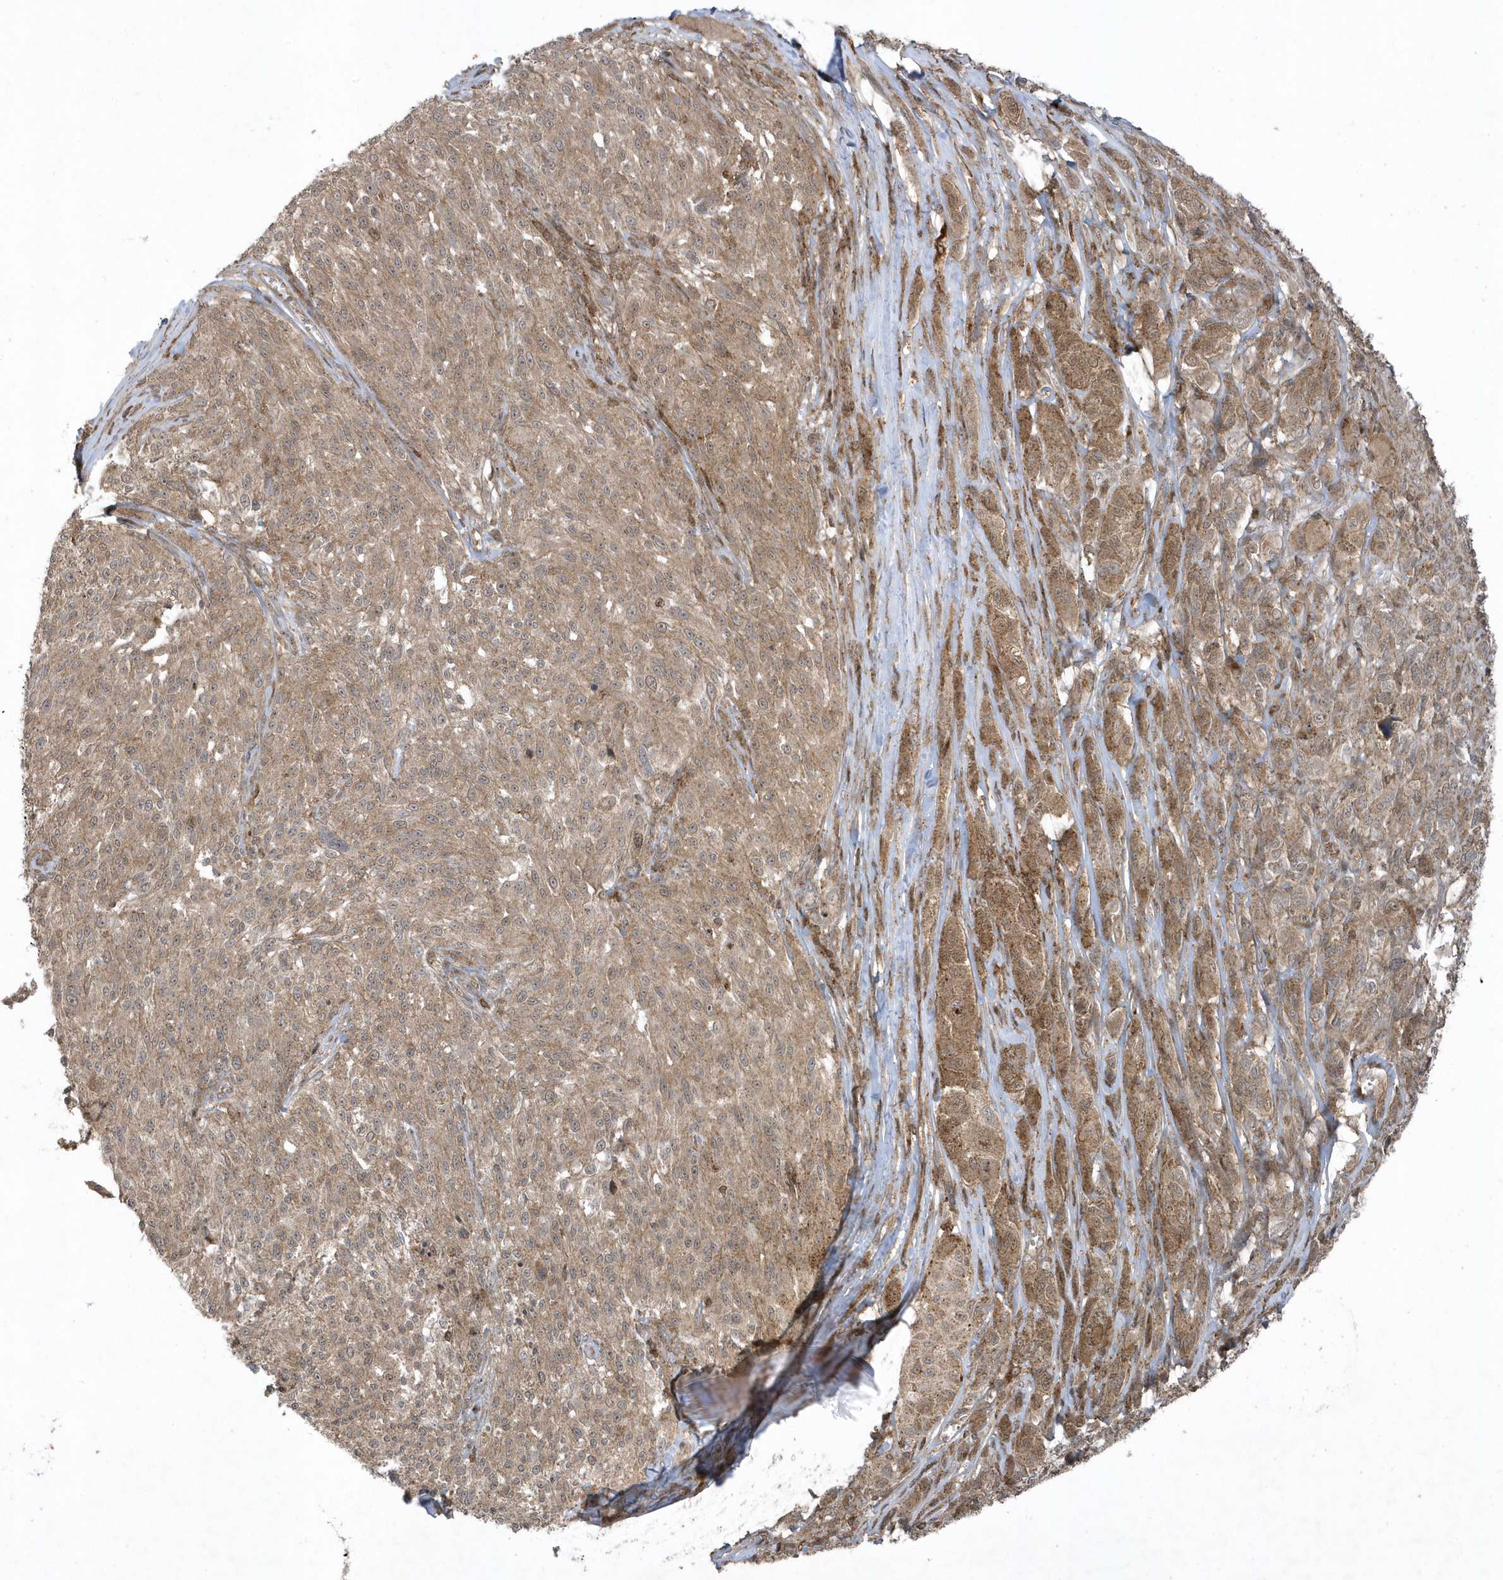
{"staining": {"intensity": "moderate", "quantity": ">75%", "location": "cytoplasmic/membranous"}, "tissue": "melanoma", "cell_type": "Tumor cells", "image_type": "cancer", "snomed": [{"axis": "morphology", "description": "Malignant melanoma, NOS"}, {"axis": "topography", "description": "Skin of trunk"}], "caption": "Moderate cytoplasmic/membranous protein positivity is present in about >75% of tumor cells in melanoma.", "gene": "STAMBP", "patient": {"sex": "male", "age": 71}}